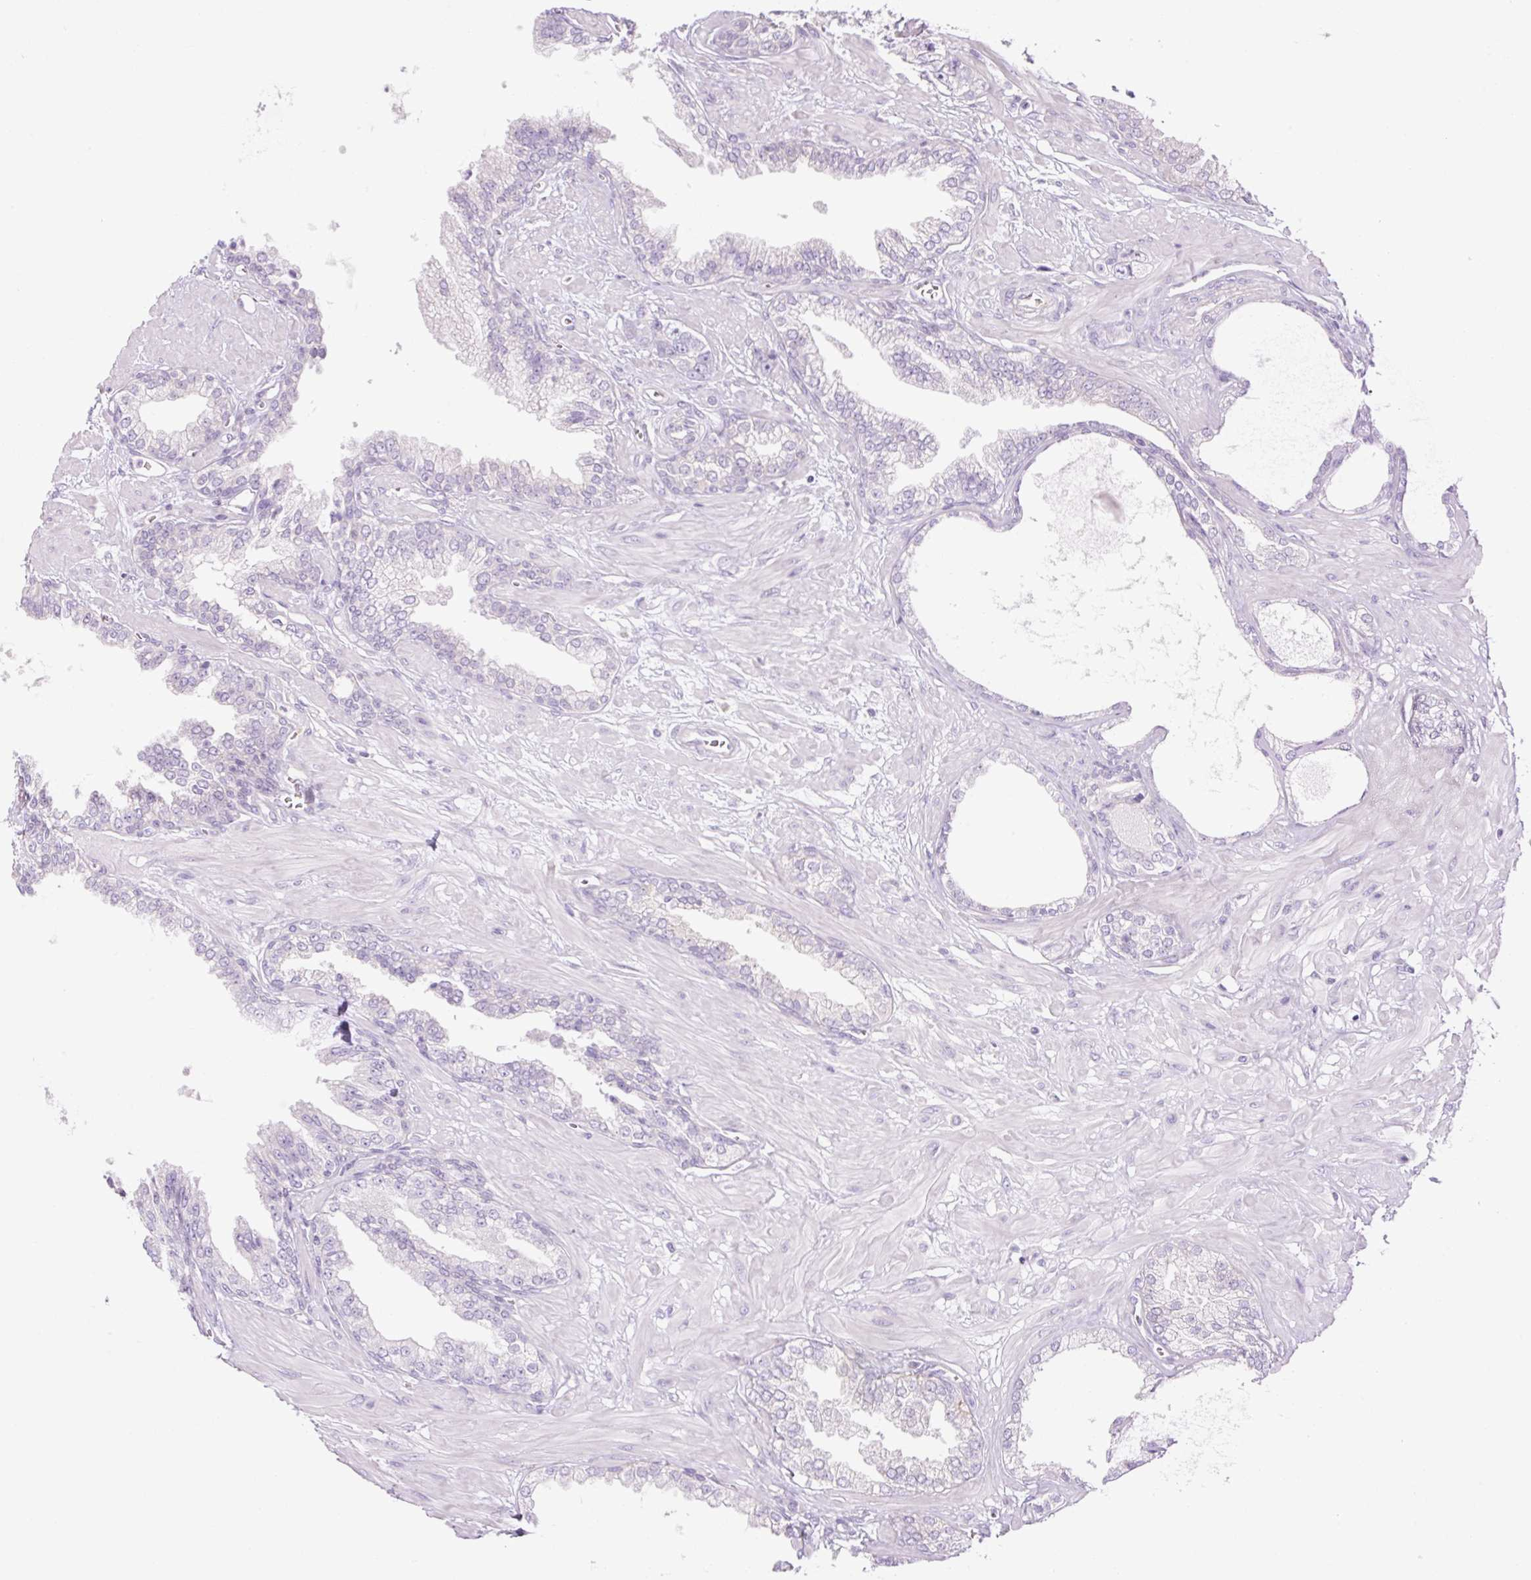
{"staining": {"intensity": "negative", "quantity": "none", "location": "none"}, "tissue": "prostate cancer", "cell_type": "Tumor cells", "image_type": "cancer", "snomed": [{"axis": "morphology", "description": "Adenocarcinoma, High grade"}, {"axis": "topography", "description": "Prostate"}], "caption": "Prostate cancer stained for a protein using immunohistochemistry (IHC) shows no staining tumor cells.", "gene": "GRID2", "patient": {"sex": "male", "age": 71}}